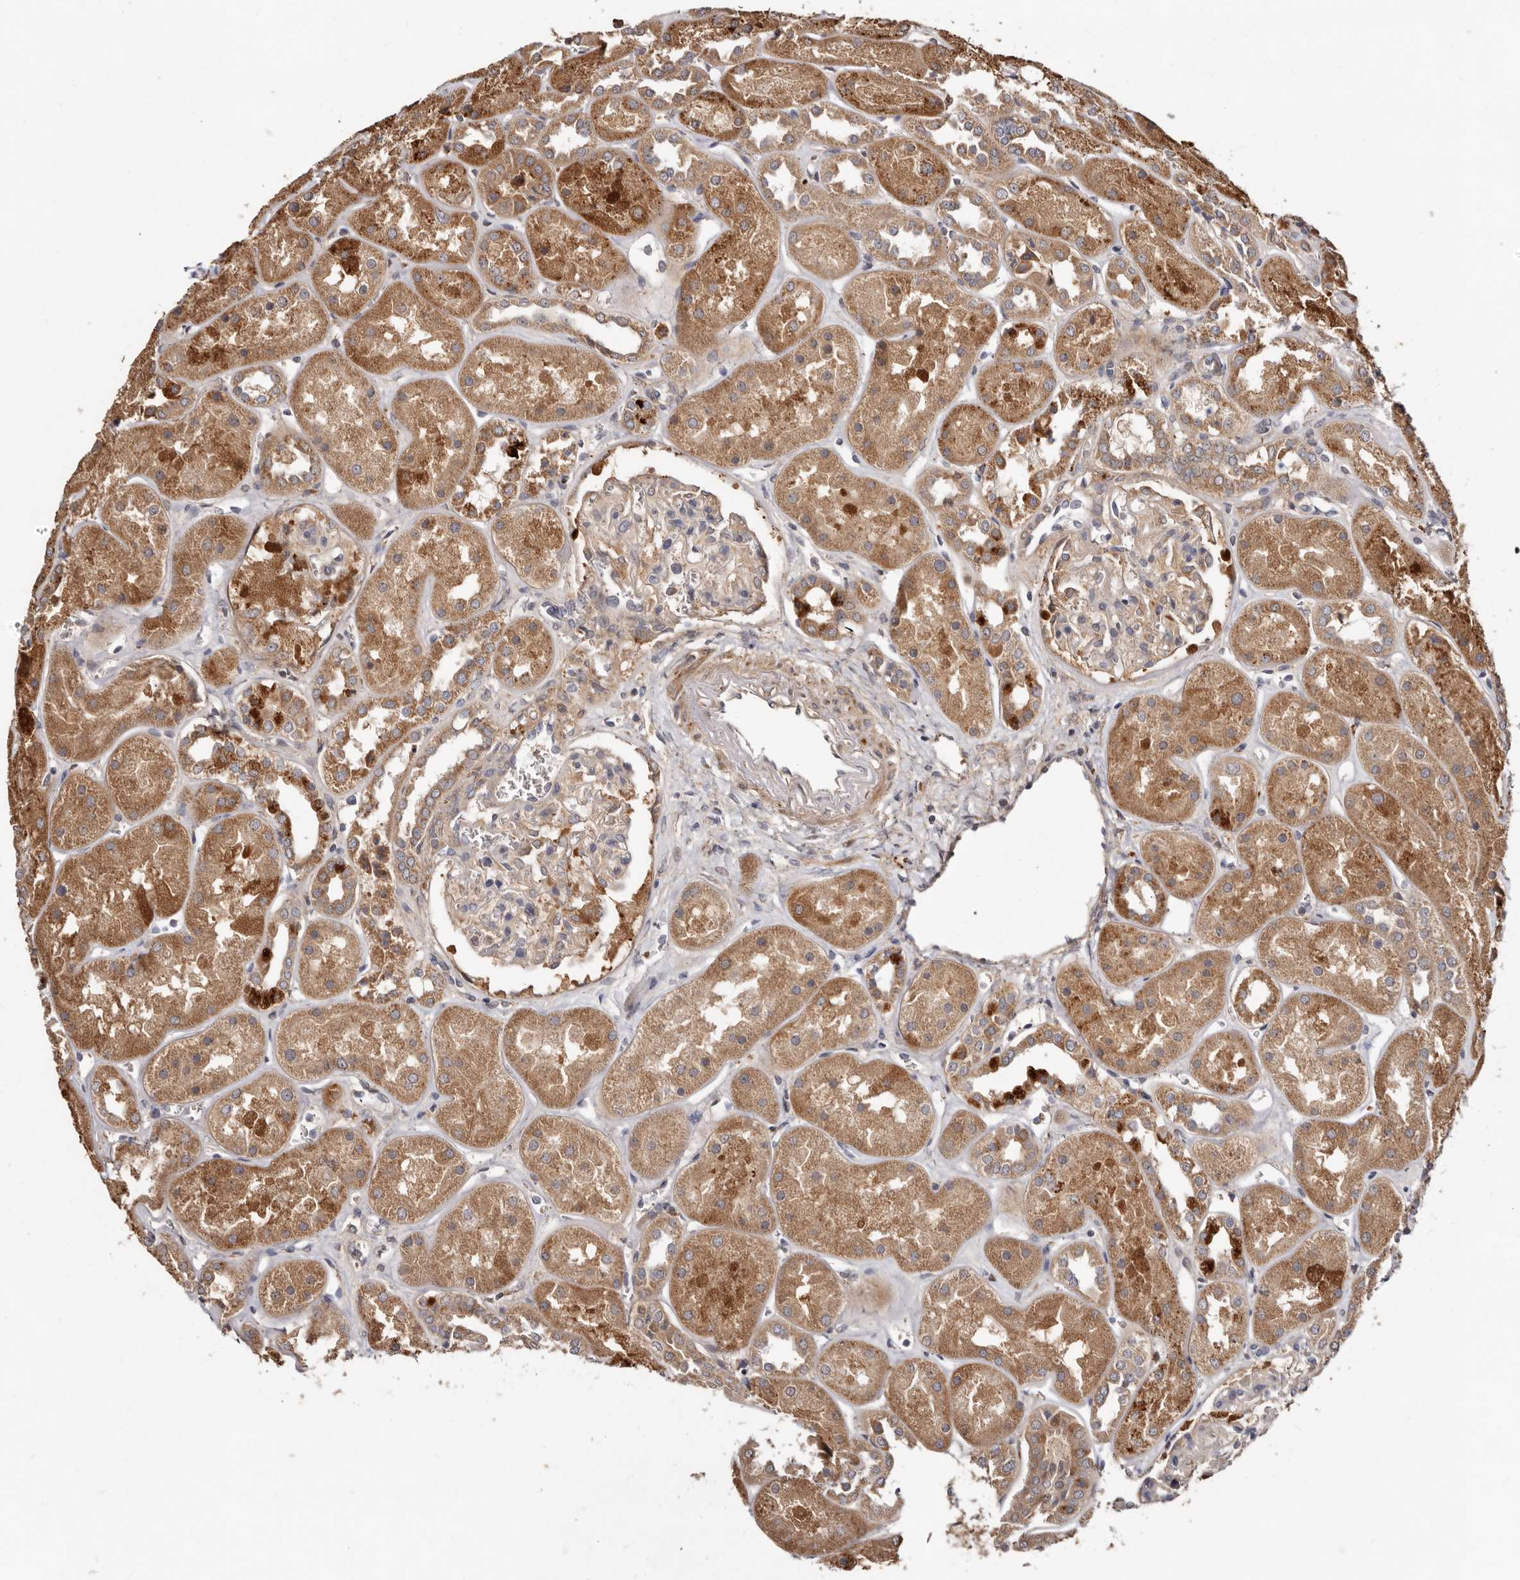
{"staining": {"intensity": "moderate", "quantity": "25%-75%", "location": "cytoplasmic/membranous"}, "tissue": "kidney", "cell_type": "Cells in glomeruli", "image_type": "normal", "snomed": [{"axis": "morphology", "description": "Normal tissue, NOS"}, {"axis": "topography", "description": "Kidney"}], "caption": "Moderate cytoplasmic/membranous protein expression is appreciated in about 25%-75% of cells in glomeruli in kidney. The staining was performed using DAB to visualize the protein expression in brown, while the nuclei were stained in blue with hematoxylin (Magnification: 20x).", "gene": "GOT1L1", "patient": {"sex": "male", "age": 70}}